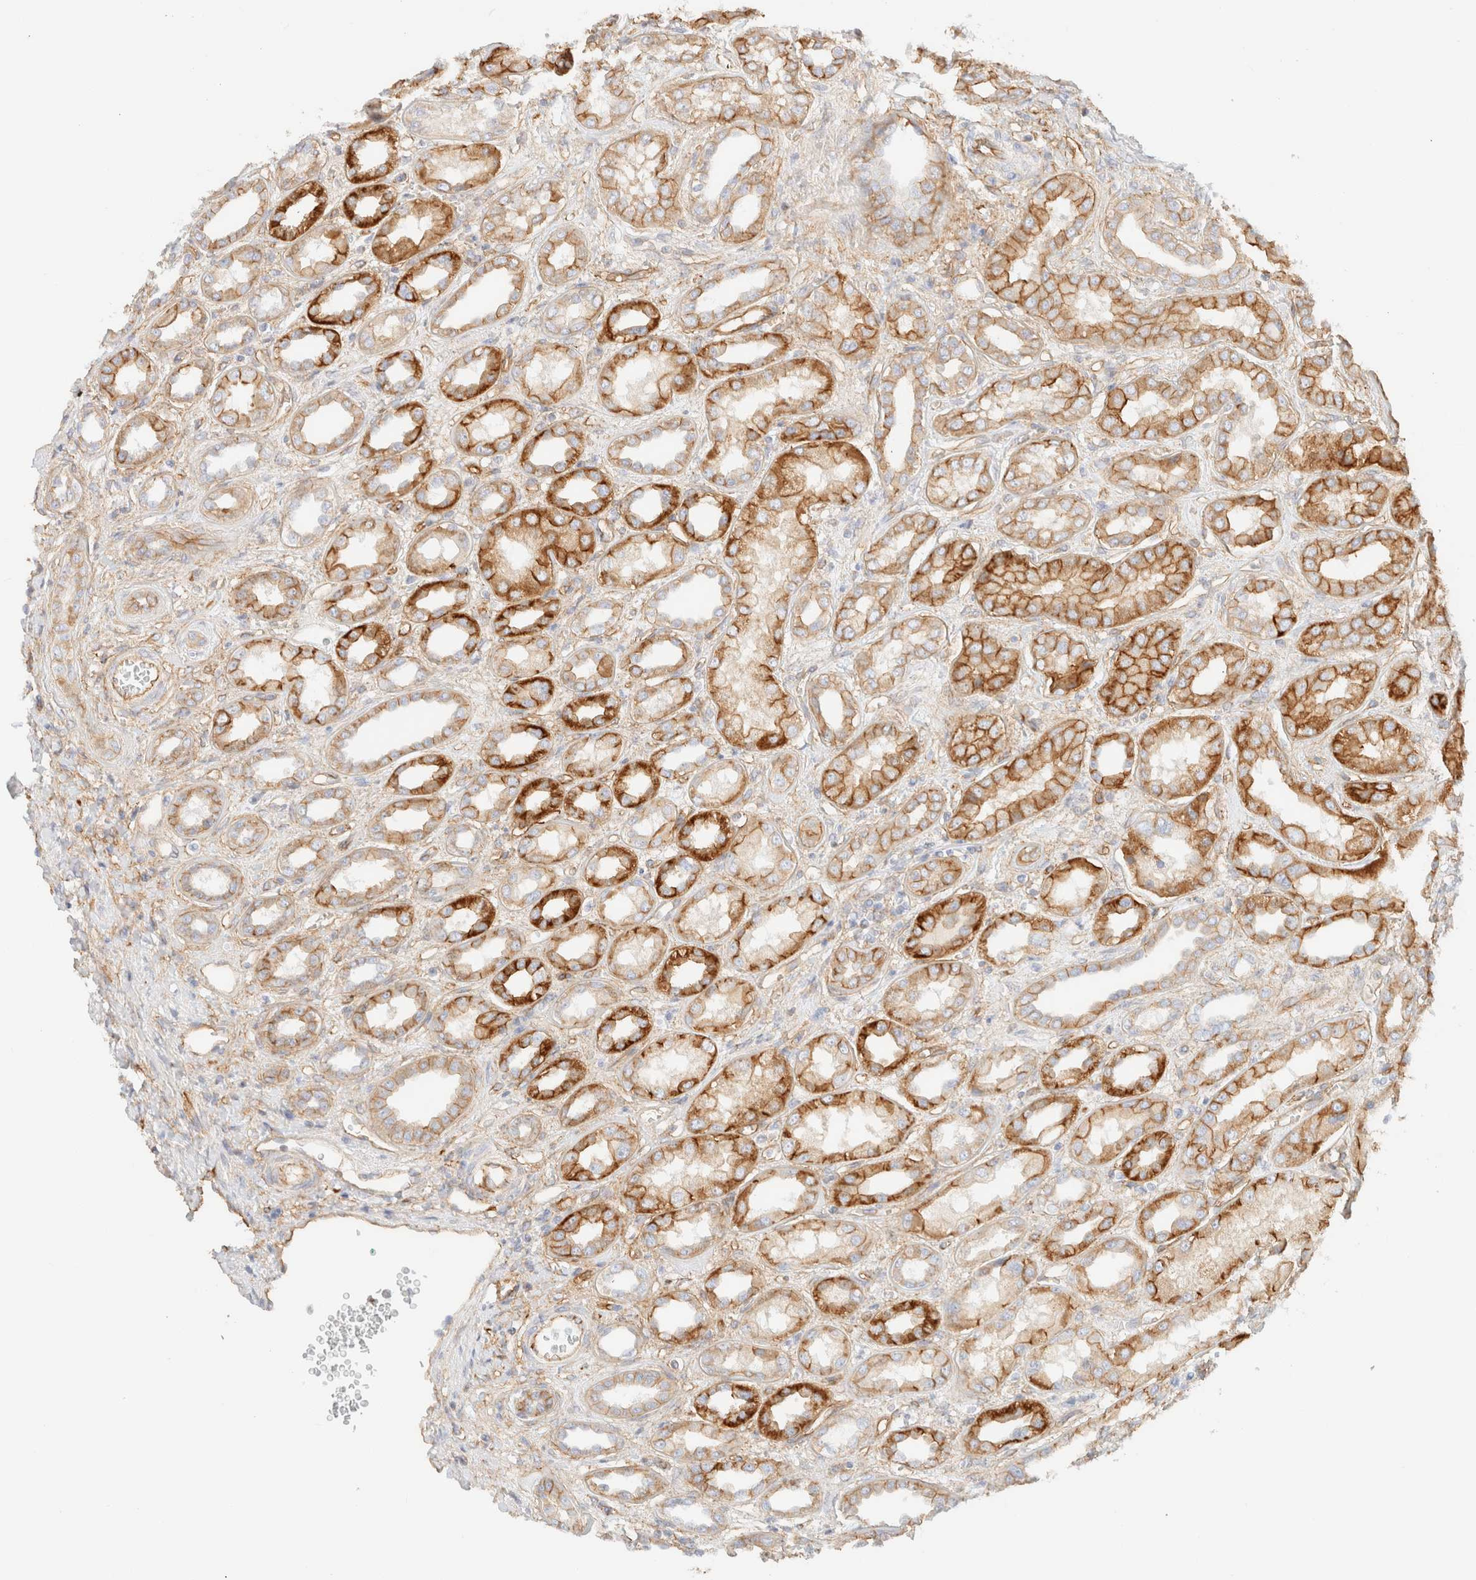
{"staining": {"intensity": "moderate", "quantity": ">75%", "location": "cytoplasmic/membranous"}, "tissue": "kidney", "cell_type": "Cells in glomeruli", "image_type": "normal", "snomed": [{"axis": "morphology", "description": "Normal tissue, NOS"}, {"axis": "topography", "description": "Kidney"}], "caption": "There is medium levels of moderate cytoplasmic/membranous expression in cells in glomeruli of unremarkable kidney, as demonstrated by immunohistochemical staining (brown color).", "gene": "CYB5R4", "patient": {"sex": "male", "age": 59}}